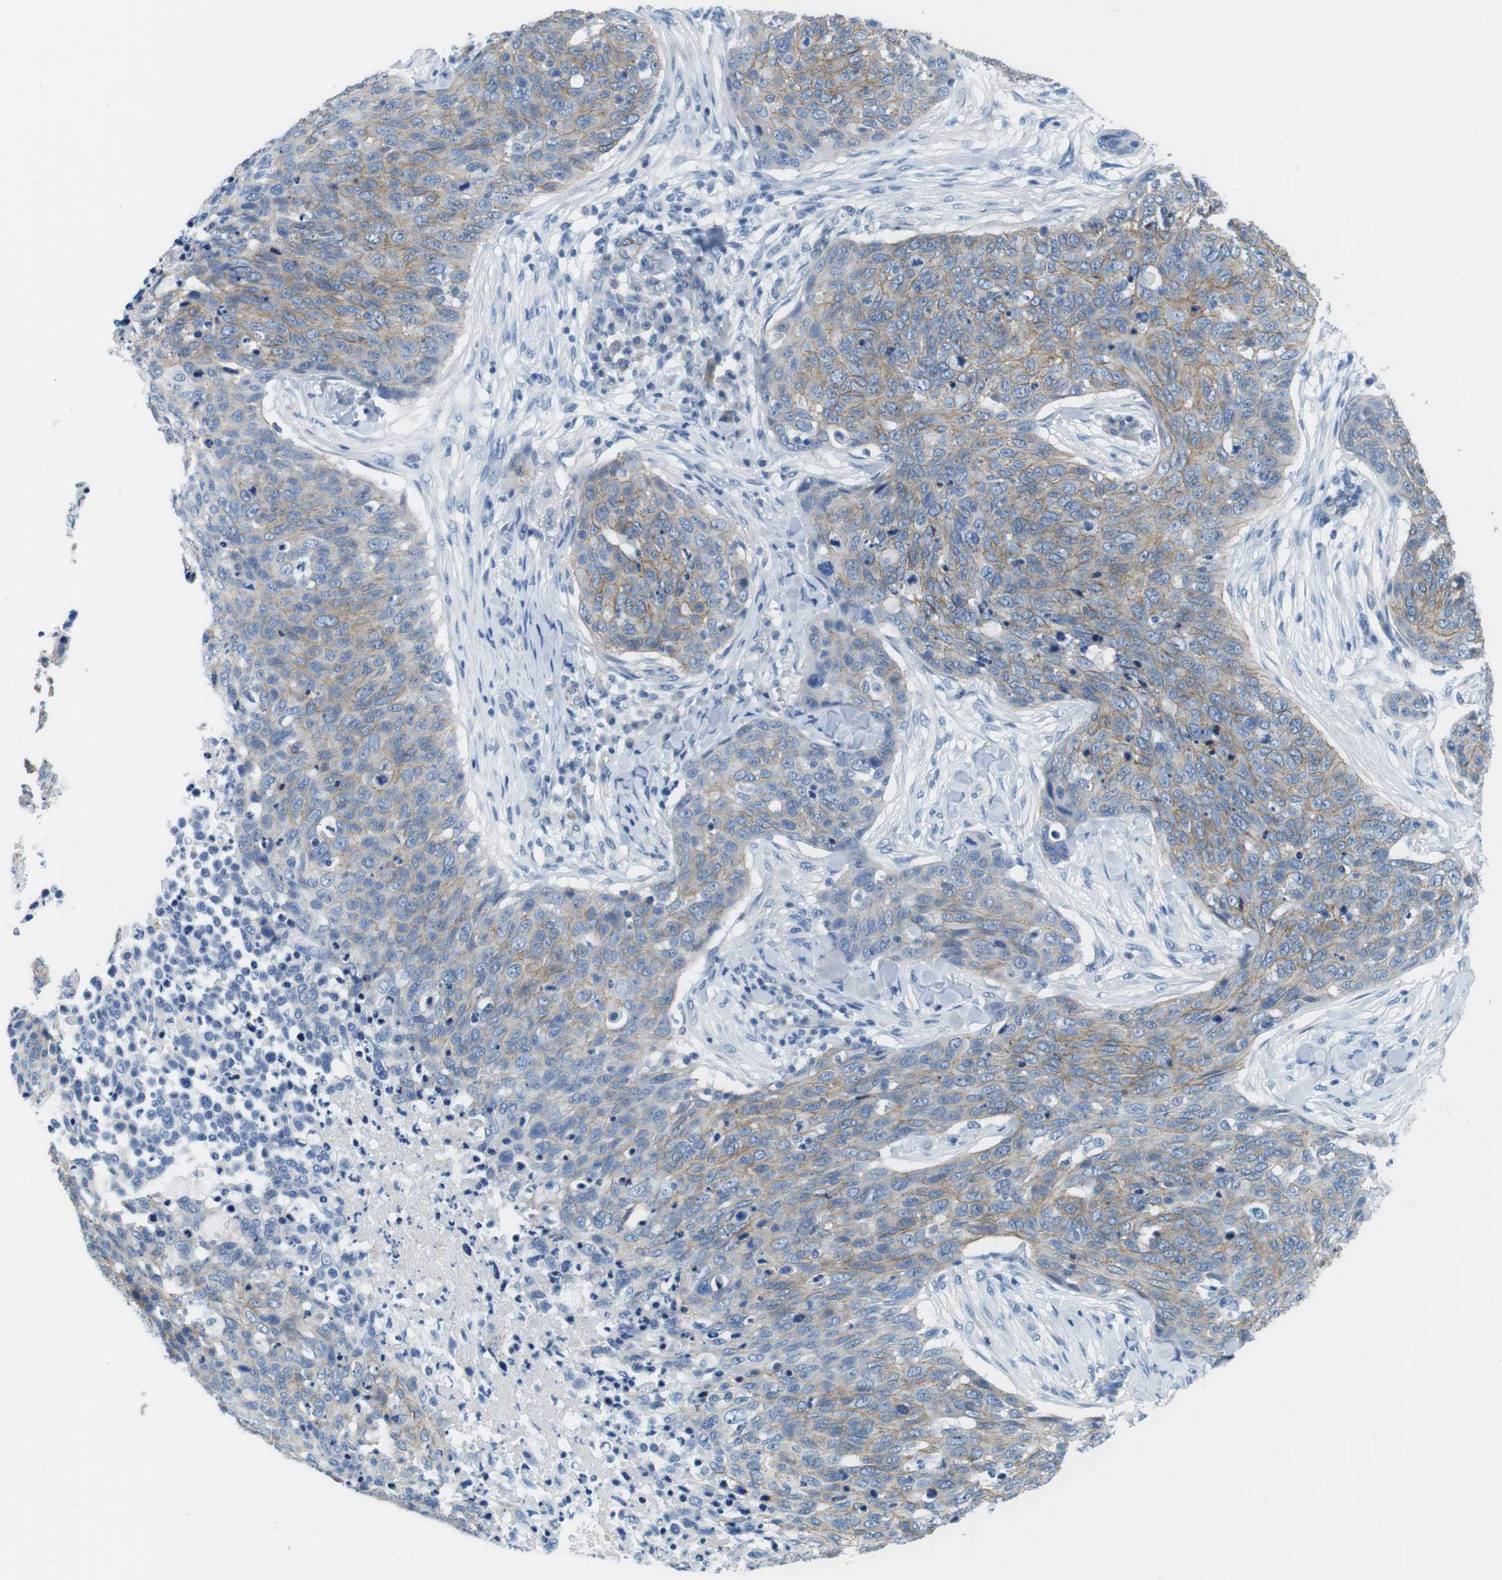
{"staining": {"intensity": "weak", "quantity": ">75%", "location": "cytoplasmic/membranous"}, "tissue": "skin cancer", "cell_type": "Tumor cells", "image_type": "cancer", "snomed": [{"axis": "morphology", "description": "Squamous cell carcinoma in situ, NOS"}, {"axis": "morphology", "description": "Squamous cell carcinoma, NOS"}, {"axis": "topography", "description": "Skin"}], "caption": "The image demonstrates immunohistochemical staining of skin cancer. There is weak cytoplasmic/membranous staining is appreciated in approximately >75% of tumor cells.", "gene": "SLC6A6", "patient": {"sex": "male", "age": 93}}